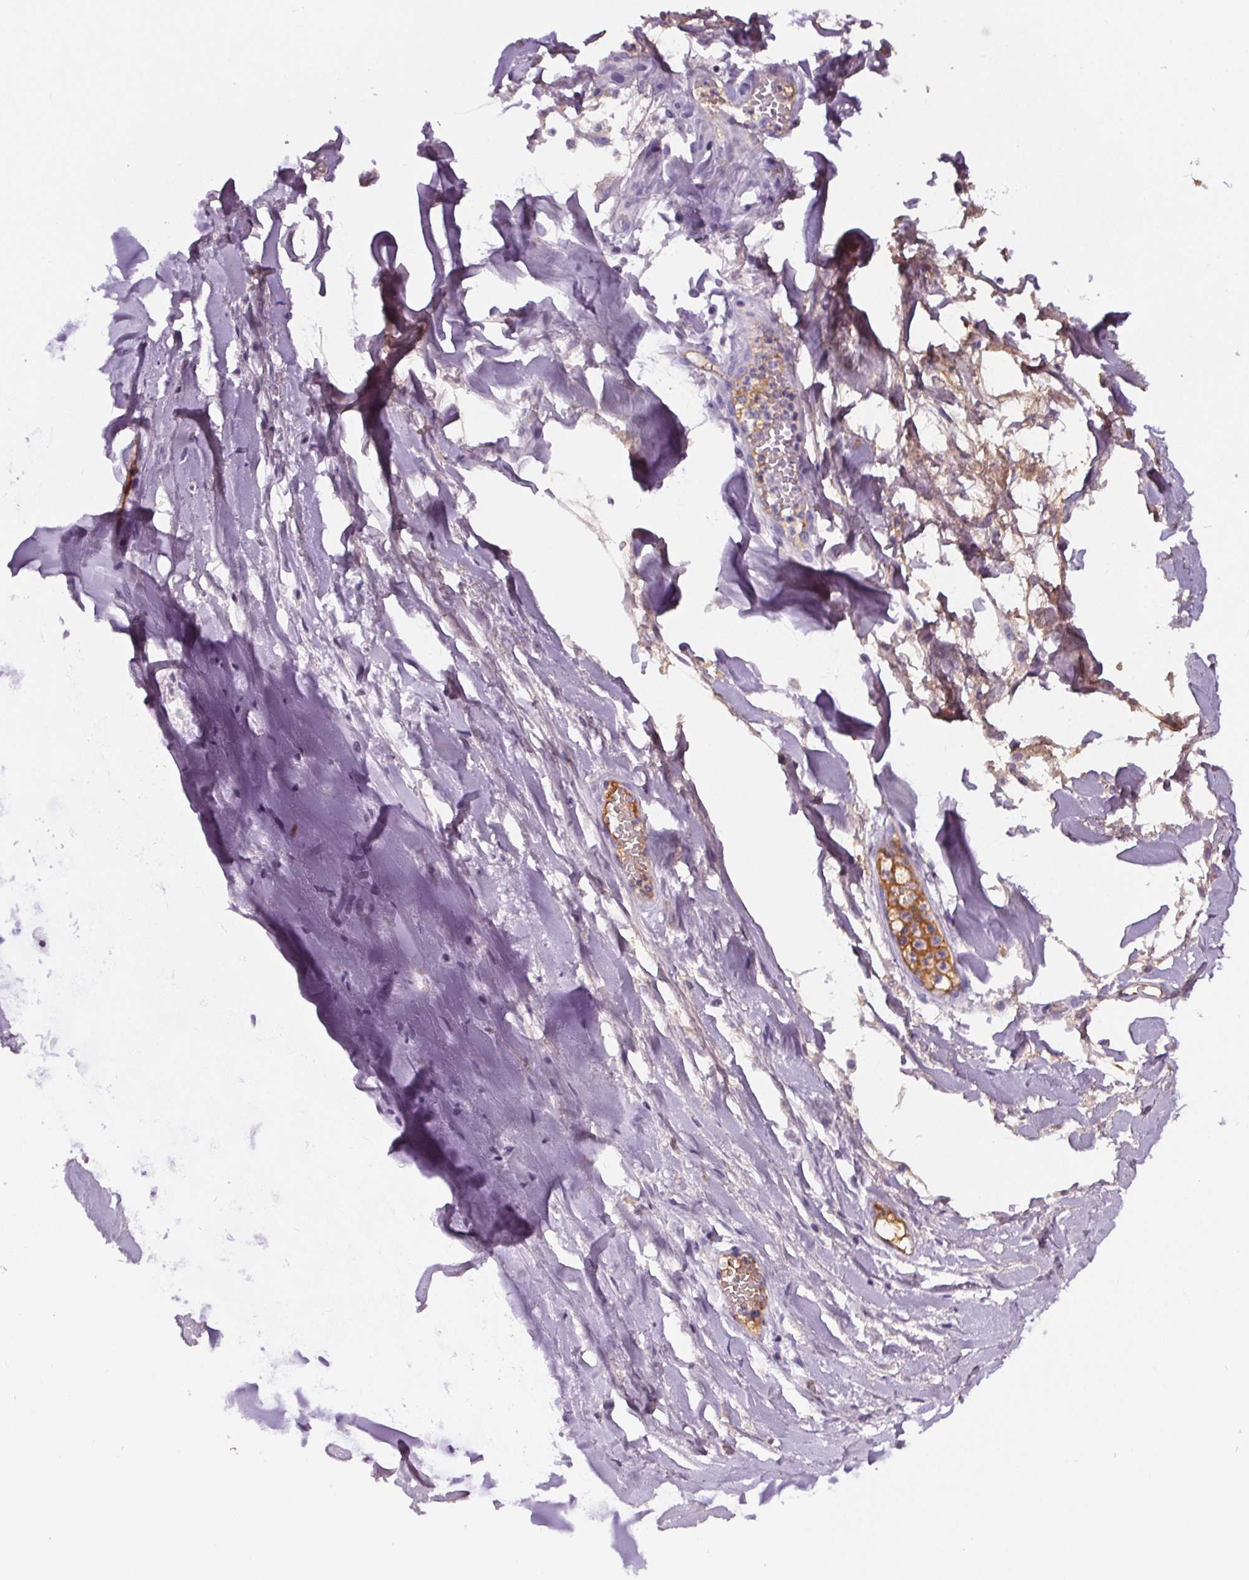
{"staining": {"intensity": "negative", "quantity": "none", "location": "none"}, "tissue": "soft tissue", "cell_type": "Chondrocytes", "image_type": "normal", "snomed": [{"axis": "morphology", "description": "Normal tissue, NOS"}, {"axis": "topography", "description": "Cartilage tissue"}, {"axis": "topography", "description": "Nasopharynx"}, {"axis": "topography", "description": "Thyroid gland"}], "caption": "This histopathology image is of normal soft tissue stained with immunohistochemistry to label a protein in brown with the nuclei are counter-stained blue. There is no positivity in chondrocytes. (DAB (3,3'-diaminobenzidine) IHC visualized using brightfield microscopy, high magnification).", "gene": "CD5L", "patient": {"sex": "male", "age": 63}}